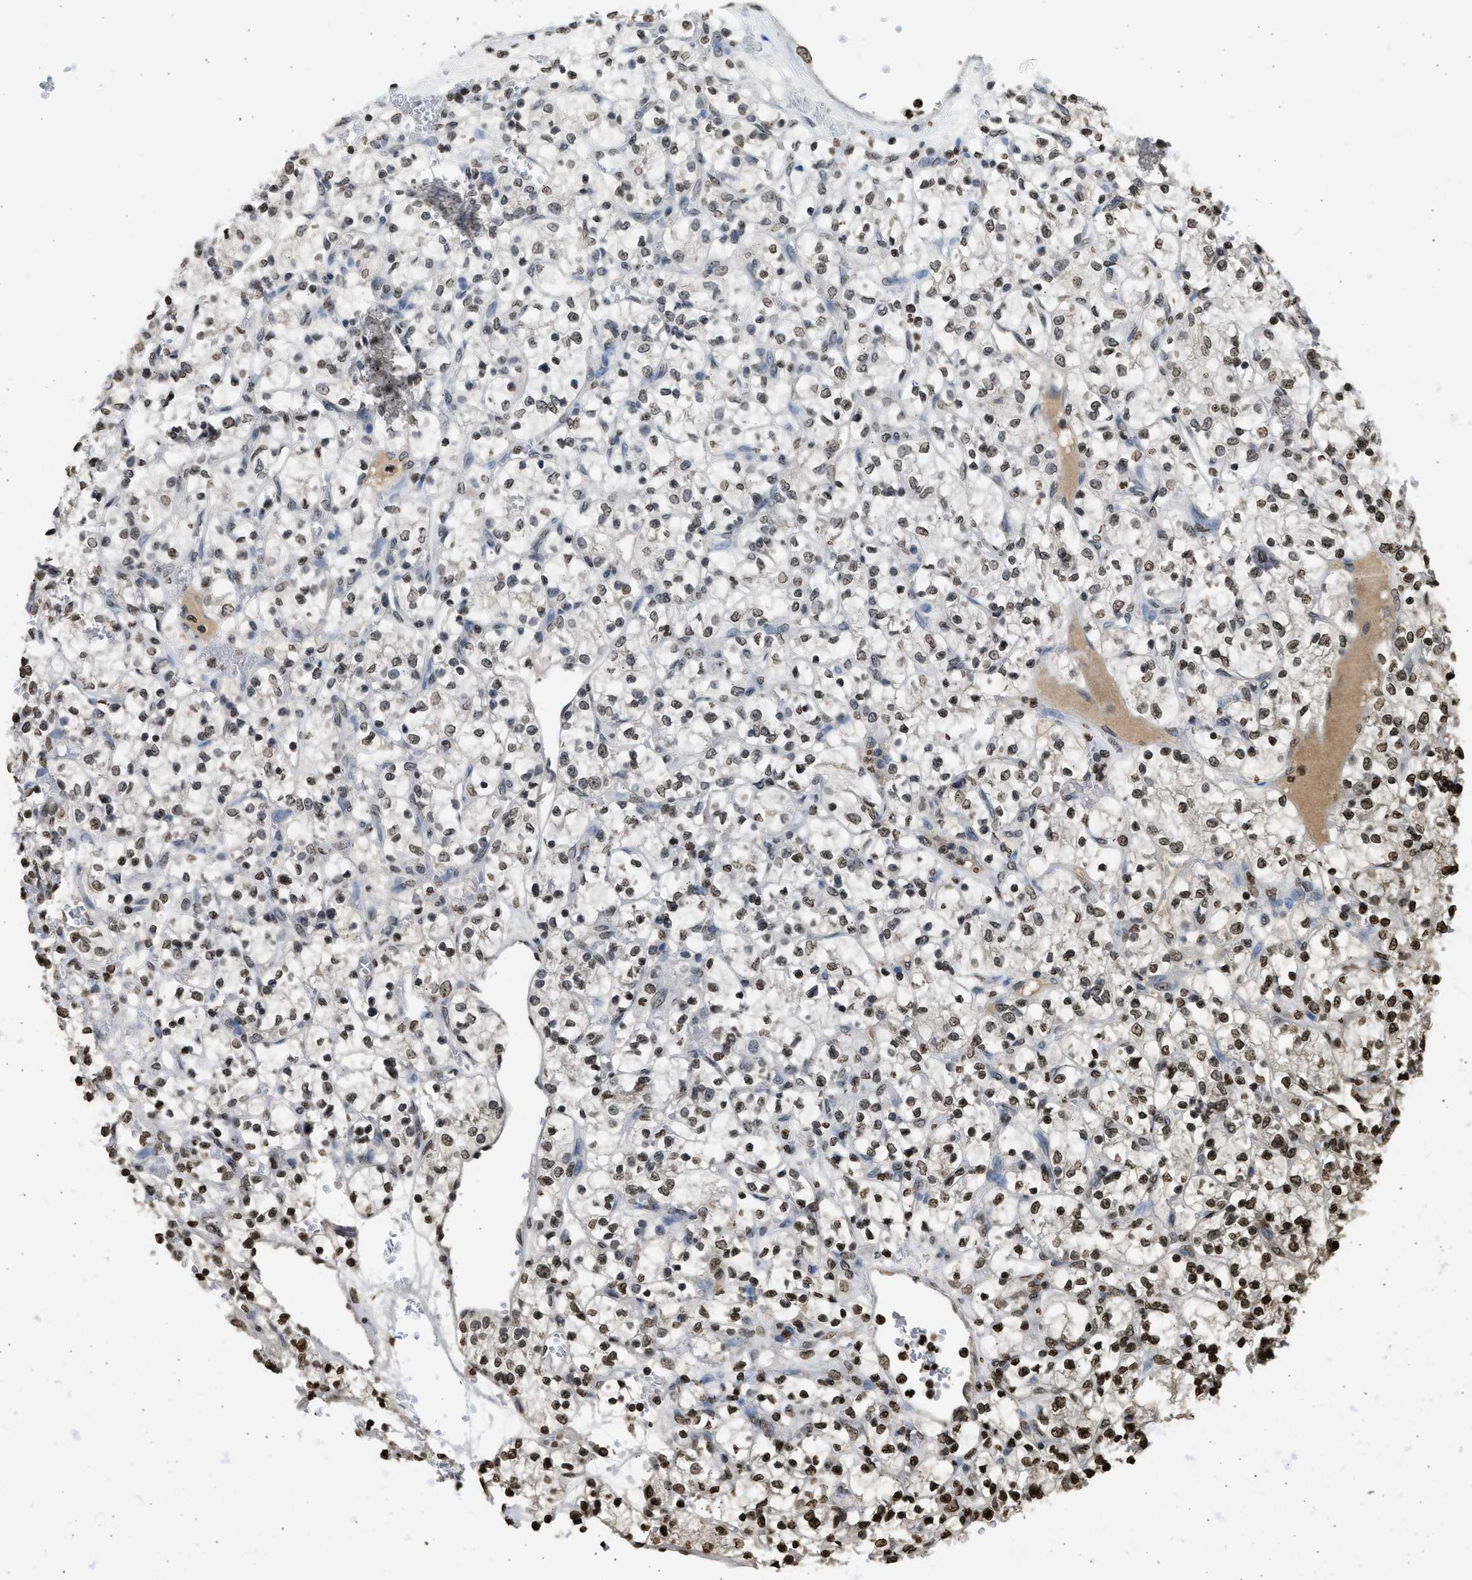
{"staining": {"intensity": "moderate", "quantity": ">75%", "location": "nuclear"}, "tissue": "renal cancer", "cell_type": "Tumor cells", "image_type": "cancer", "snomed": [{"axis": "morphology", "description": "Adenocarcinoma, NOS"}, {"axis": "topography", "description": "Kidney"}], "caption": "Moderate nuclear protein staining is appreciated in approximately >75% of tumor cells in adenocarcinoma (renal).", "gene": "RRAGC", "patient": {"sex": "female", "age": 69}}